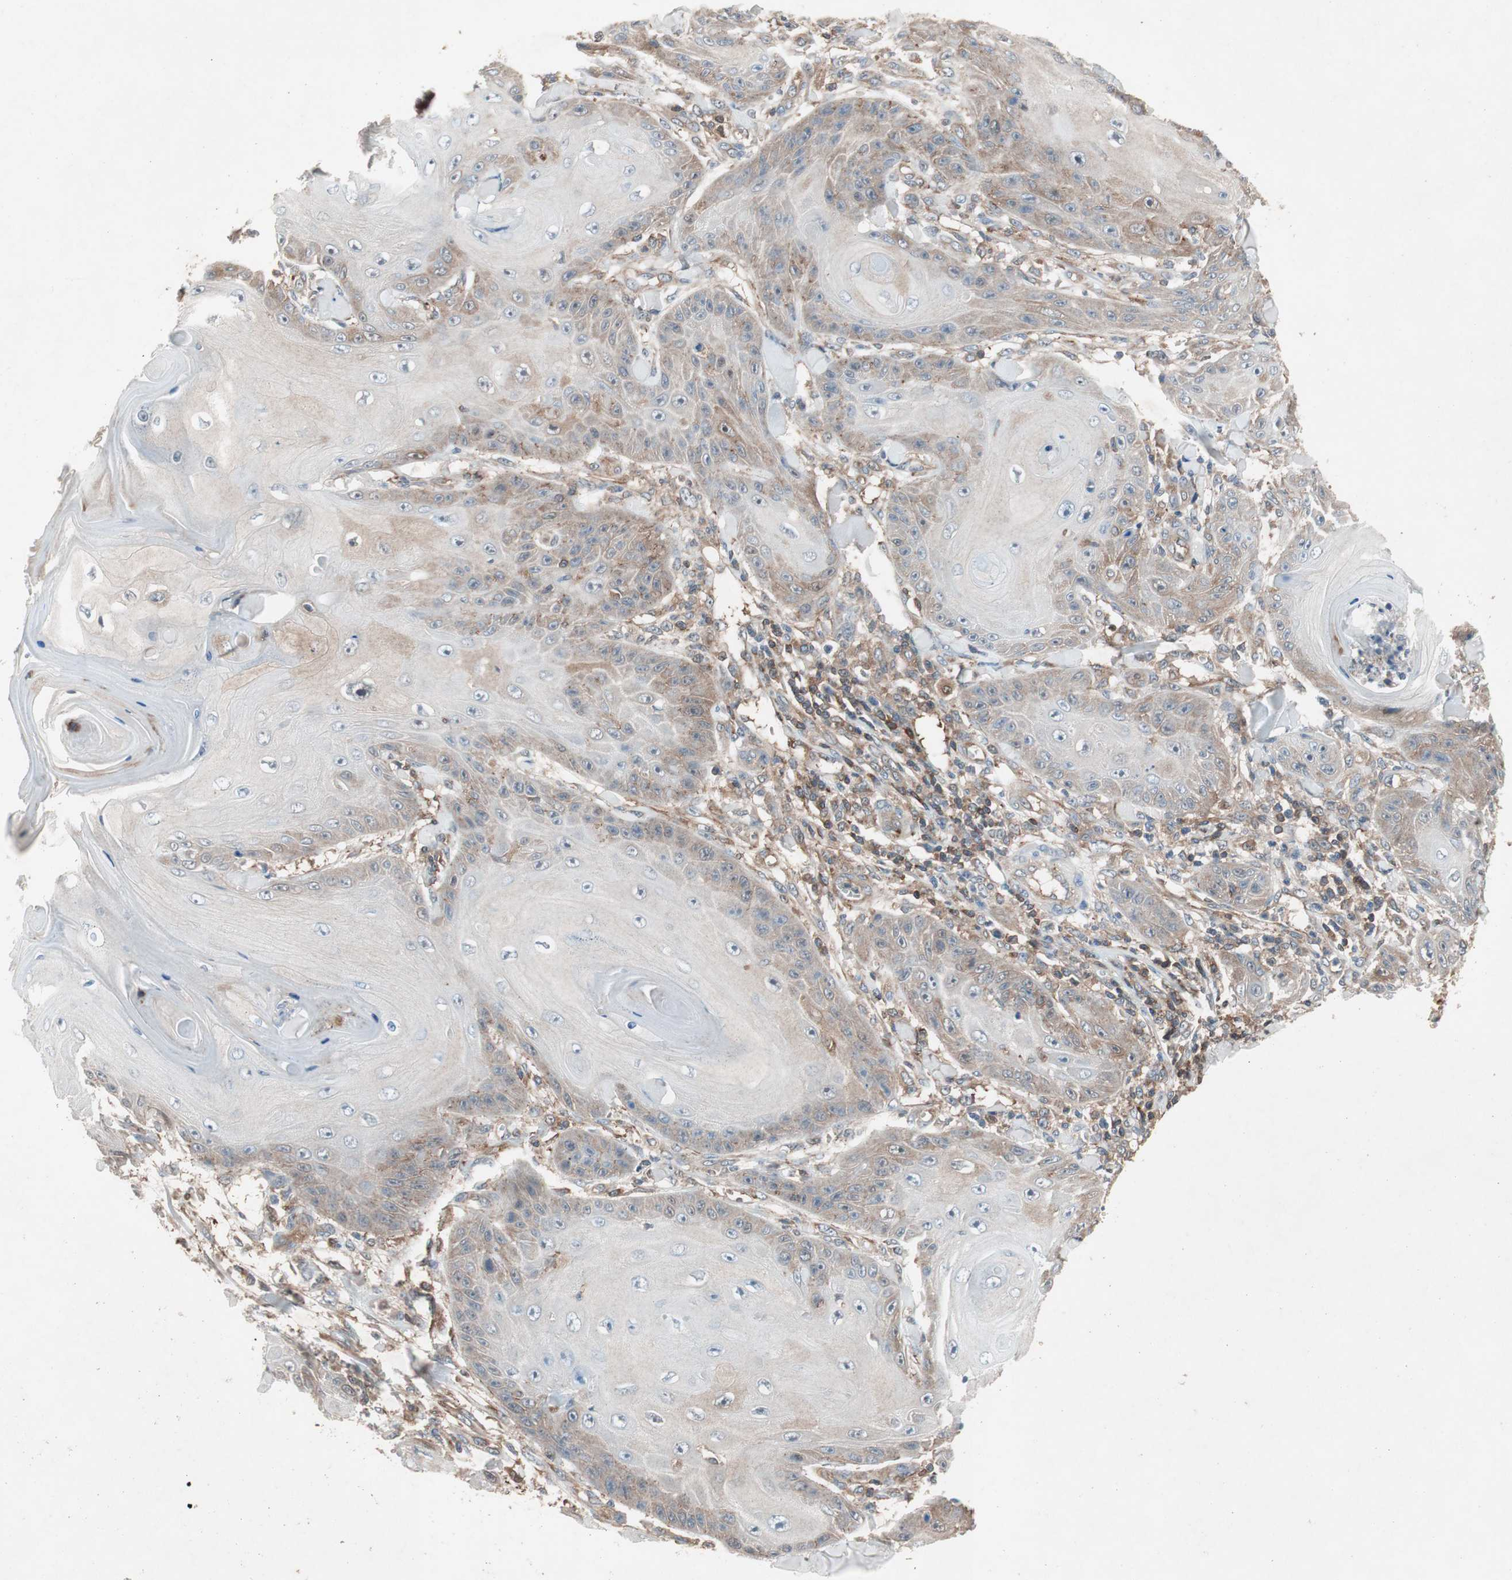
{"staining": {"intensity": "weak", "quantity": "25%-75%", "location": "cytoplasmic/membranous"}, "tissue": "skin cancer", "cell_type": "Tumor cells", "image_type": "cancer", "snomed": [{"axis": "morphology", "description": "Squamous cell carcinoma, NOS"}, {"axis": "topography", "description": "Skin"}], "caption": "This image shows immunohistochemistry (IHC) staining of human squamous cell carcinoma (skin), with low weak cytoplasmic/membranous positivity in approximately 25%-75% of tumor cells.", "gene": "GALT", "patient": {"sex": "female", "age": 78}}